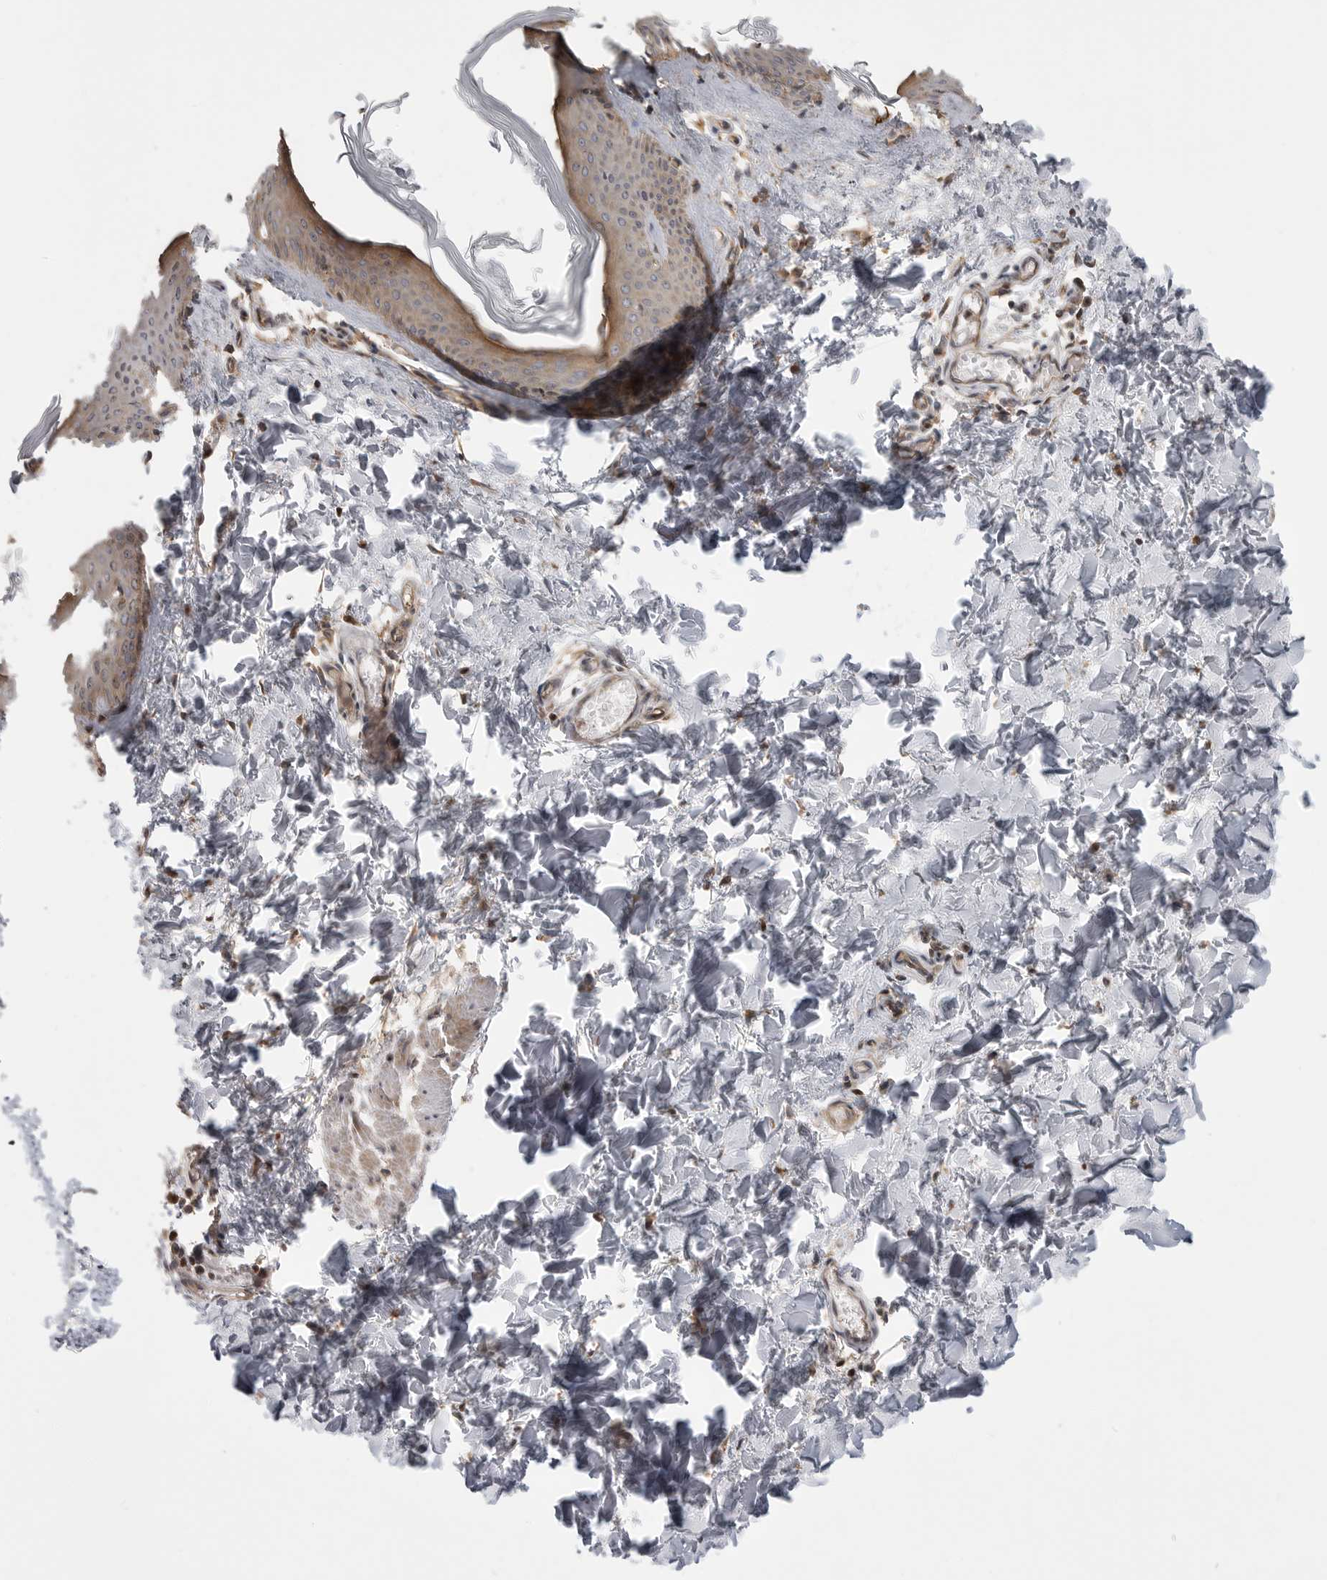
{"staining": {"intensity": "moderate", "quantity": ">75%", "location": "cytoplasmic/membranous"}, "tissue": "skin", "cell_type": "Fibroblasts", "image_type": "normal", "snomed": [{"axis": "morphology", "description": "Normal tissue, NOS"}, {"axis": "topography", "description": "Skin"}], "caption": "Immunohistochemical staining of normal skin exhibits medium levels of moderate cytoplasmic/membranous staining in about >75% of fibroblasts.", "gene": "OXR1", "patient": {"sex": "female", "age": 27}}